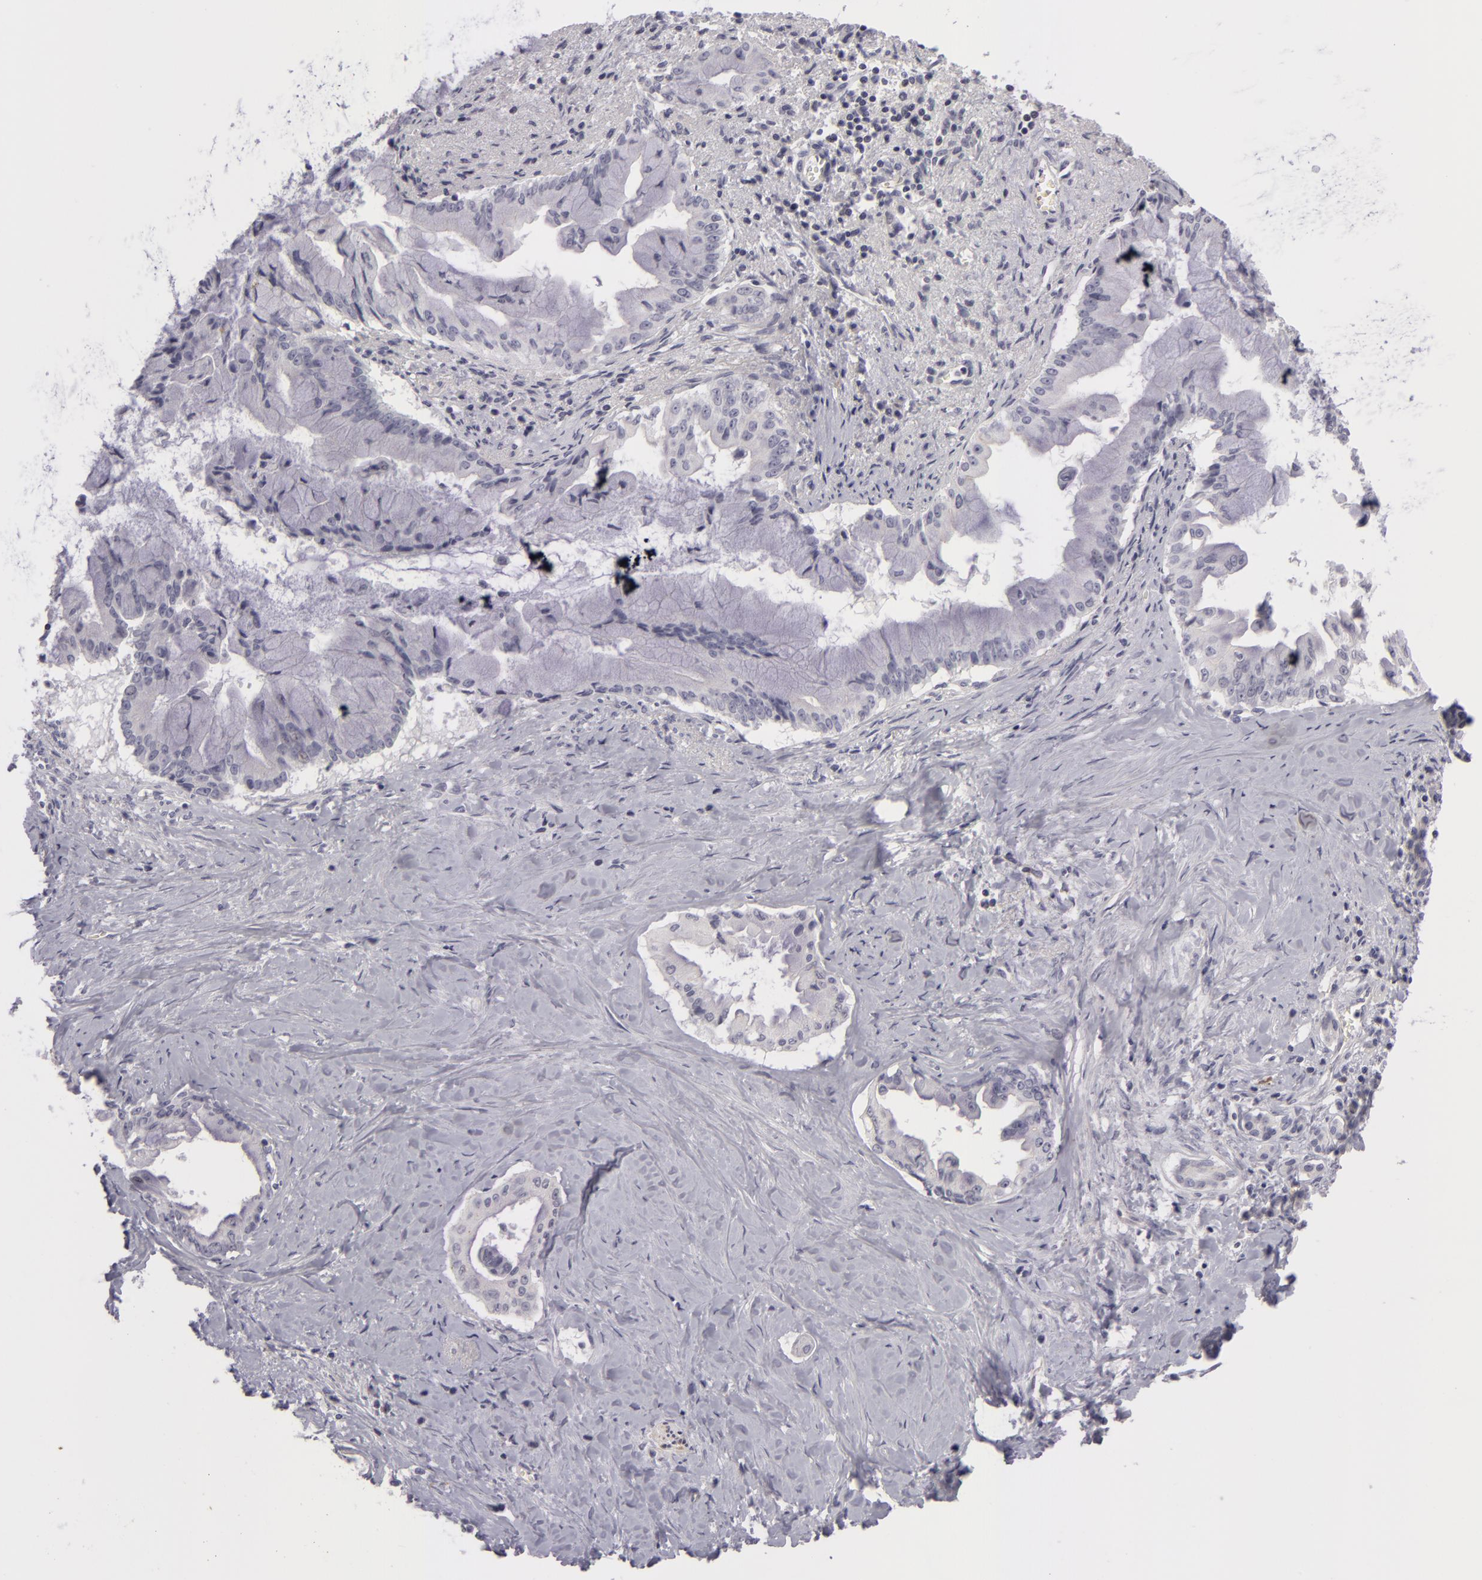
{"staining": {"intensity": "negative", "quantity": "none", "location": "none"}, "tissue": "pancreatic cancer", "cell_type": "Tumor cells", "image_type": "cancer", "snomed": [{"axis": "morphology", "description": "Adenocarcinoma, NOS"}, {"axis": "topography", "description": "Pancreas"}], "caption": "Micrograph shows no protein positivity in tumor cells of pancreatic cancer (adenocarcinoma) tissue.", "gene": "NLGN4X", "patient": {"sex": "male", "age": 59}}